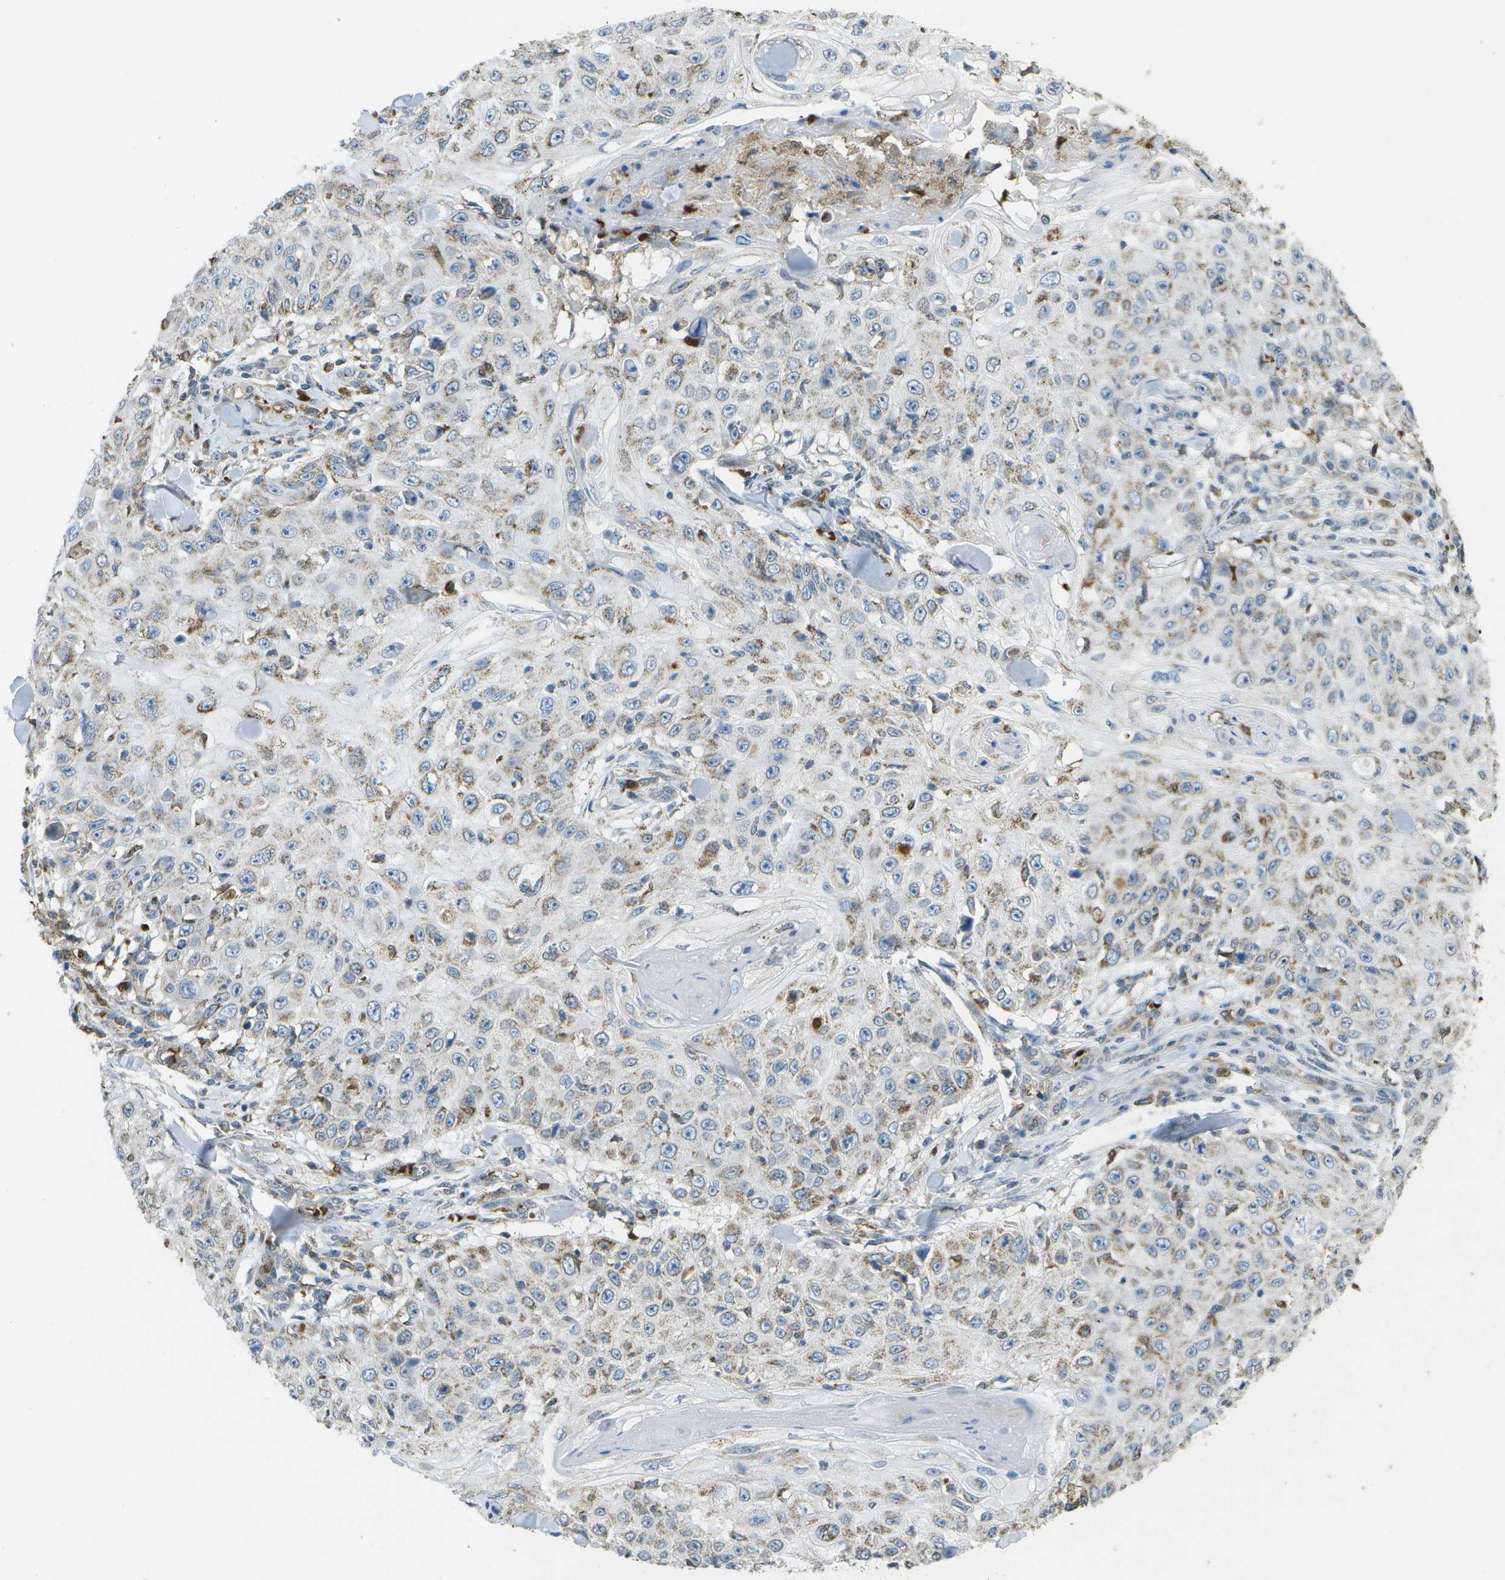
{"staining": {"intensity": "weak", "quantity": "25%-75%", "location": "cytoplasmic/membranous"}, "tissue": "skin cancer", "cell_type": "Tumor cells", "image_type": "cancer", "snomed": [{"axis": "morphology", "description": "Squamous cell carcinoma, NOS"}, {"axis": "topography", "description": "Skin"}], "caption": "Skin cancer stained with DAB immunohistochemistry (IHC) reveals low levels of weak cytoplasmic/membranous staining in about 25%-75% of tumor cells. (DAB (3,3'-diaminobenzidine) IHC, brown staining for protein, blue staining for nuclei).", "gene": "CACHD1", "patient": {"sex": "male", "age": 86}}